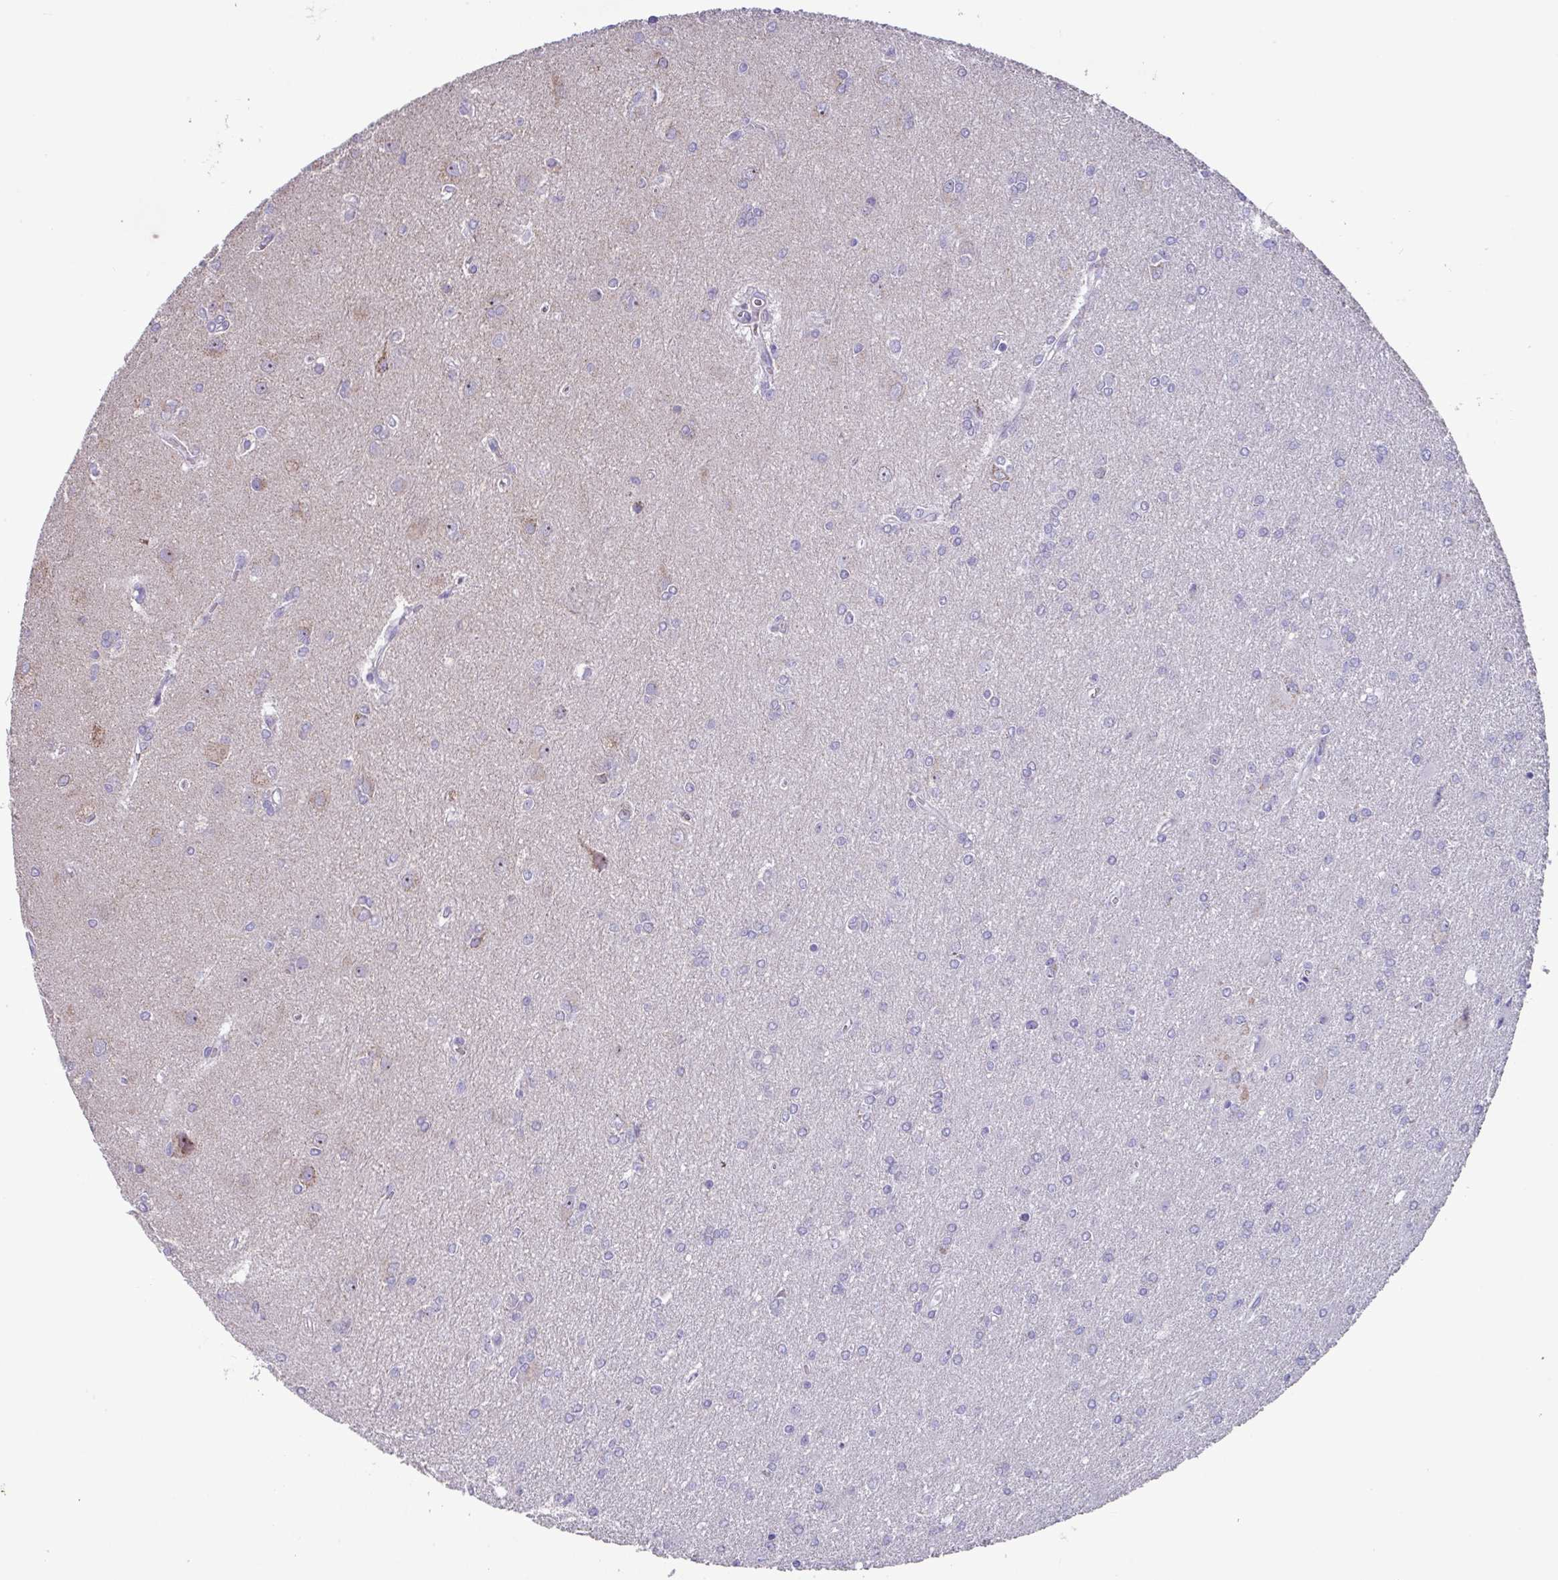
{"staining": {"intensity": "negative", "quantity": "none", "location": "none"}, "tissue": "glioma", "cell_type": "Tumor cells", "image_type": "cancer", "snomed": [{"axis": "morphology", "description": "Glioma, malignant, High grade"}, {"axis": "topography", "description": "Brain"}], "caption": "Malignant high-grade glioma was stained to show a protein in brown. There is no significant expression in tumor cells.", "gene": "MT-ND4", "patient": {"sex": "male", "age": 67}}